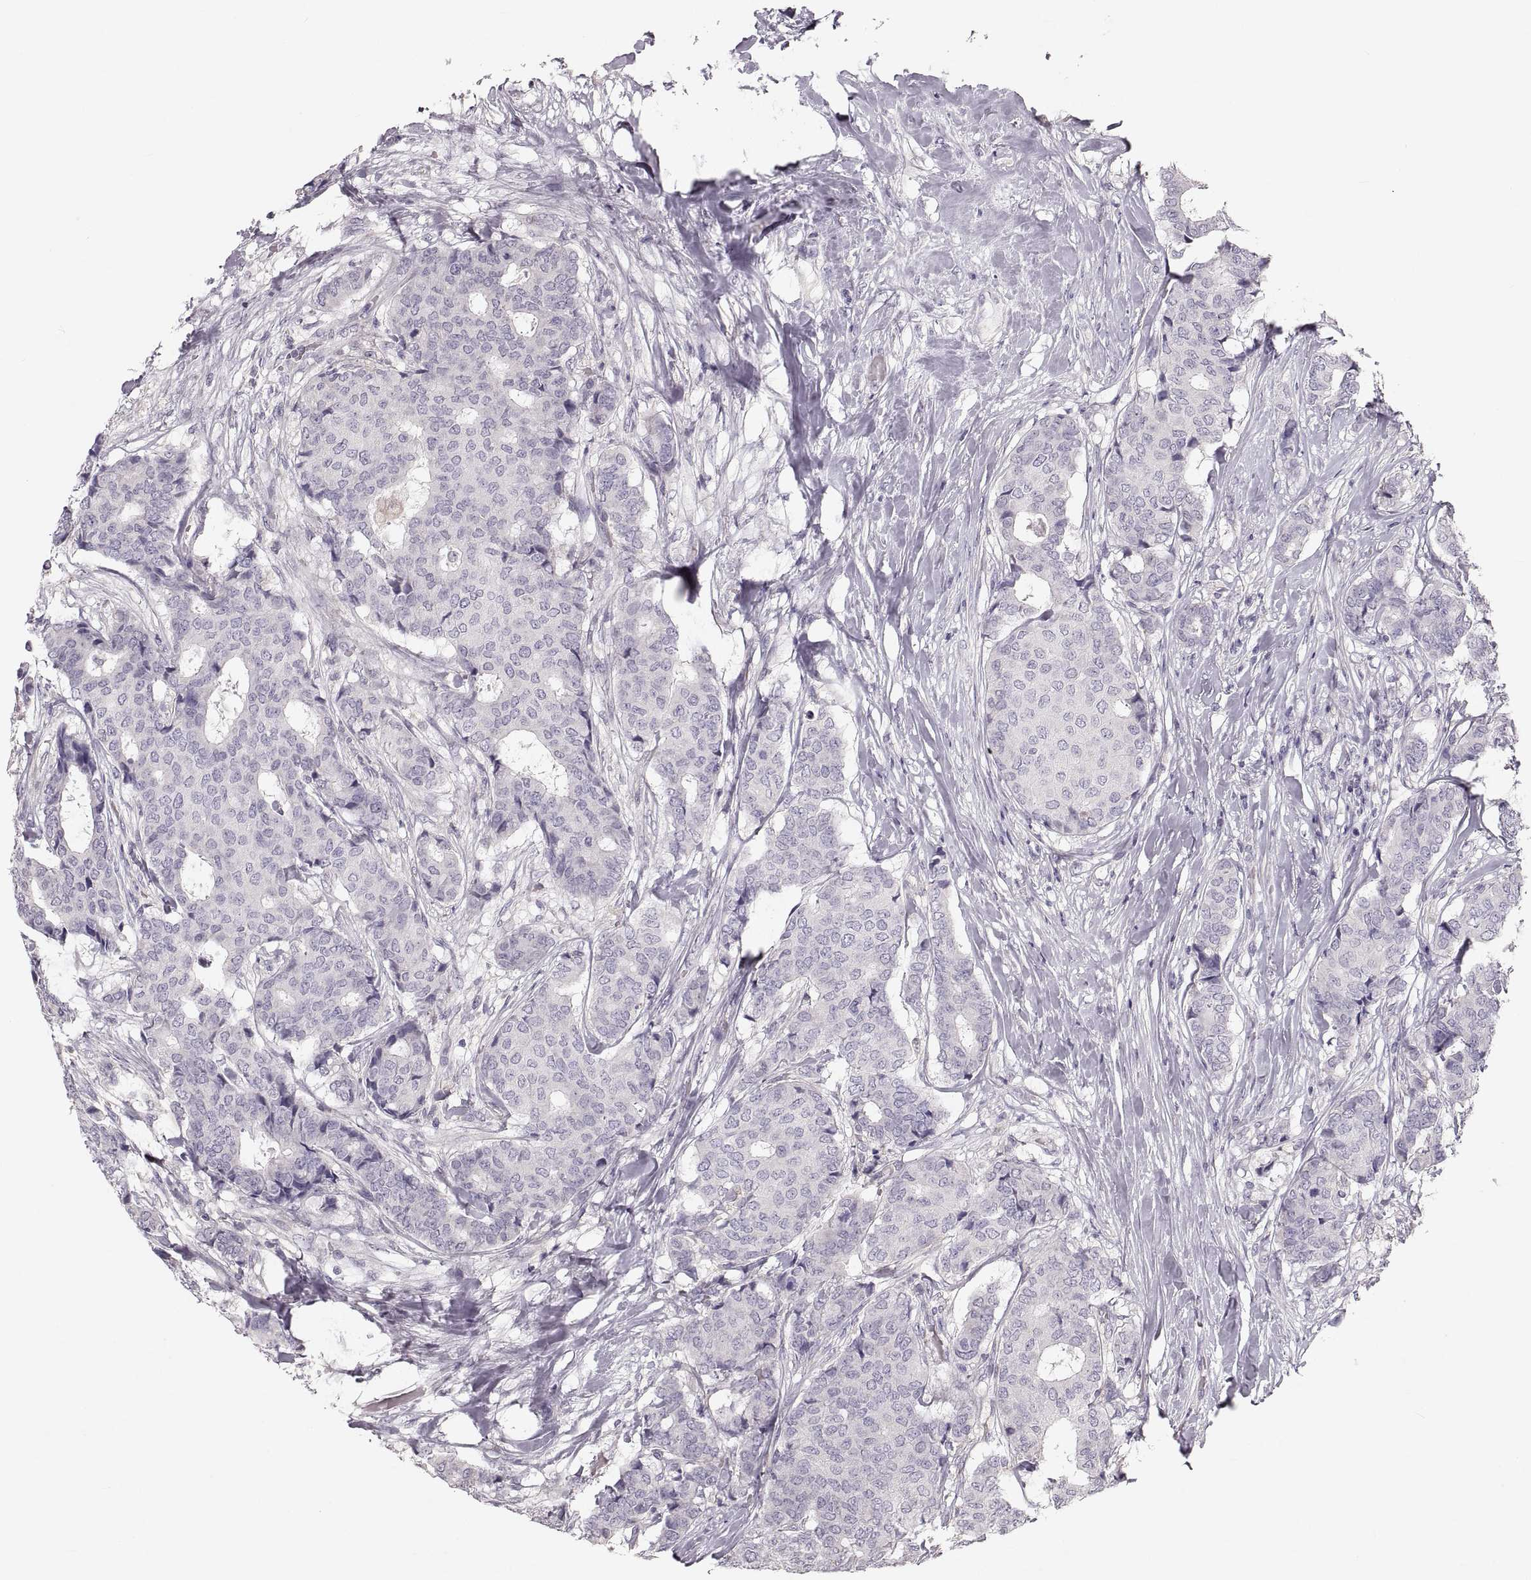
{"staining": {"intensity": "negative", "quantity": "none", "location": "none"}, "tissue": "breast cancer", "cell_type": "Tumor cells", "image_type": "cancer", "snomed": [{"axis": "morphology", "description": "Duct carcinoma"}, {"axis": "topography", "description": "Breast"}], "caption": "IHC of human breast cancer shows no staining in tumor cells. Nuclei are stained in blue.", "gene": "RUNDC3A", "patient": {"sex": "female", "age": 75}}